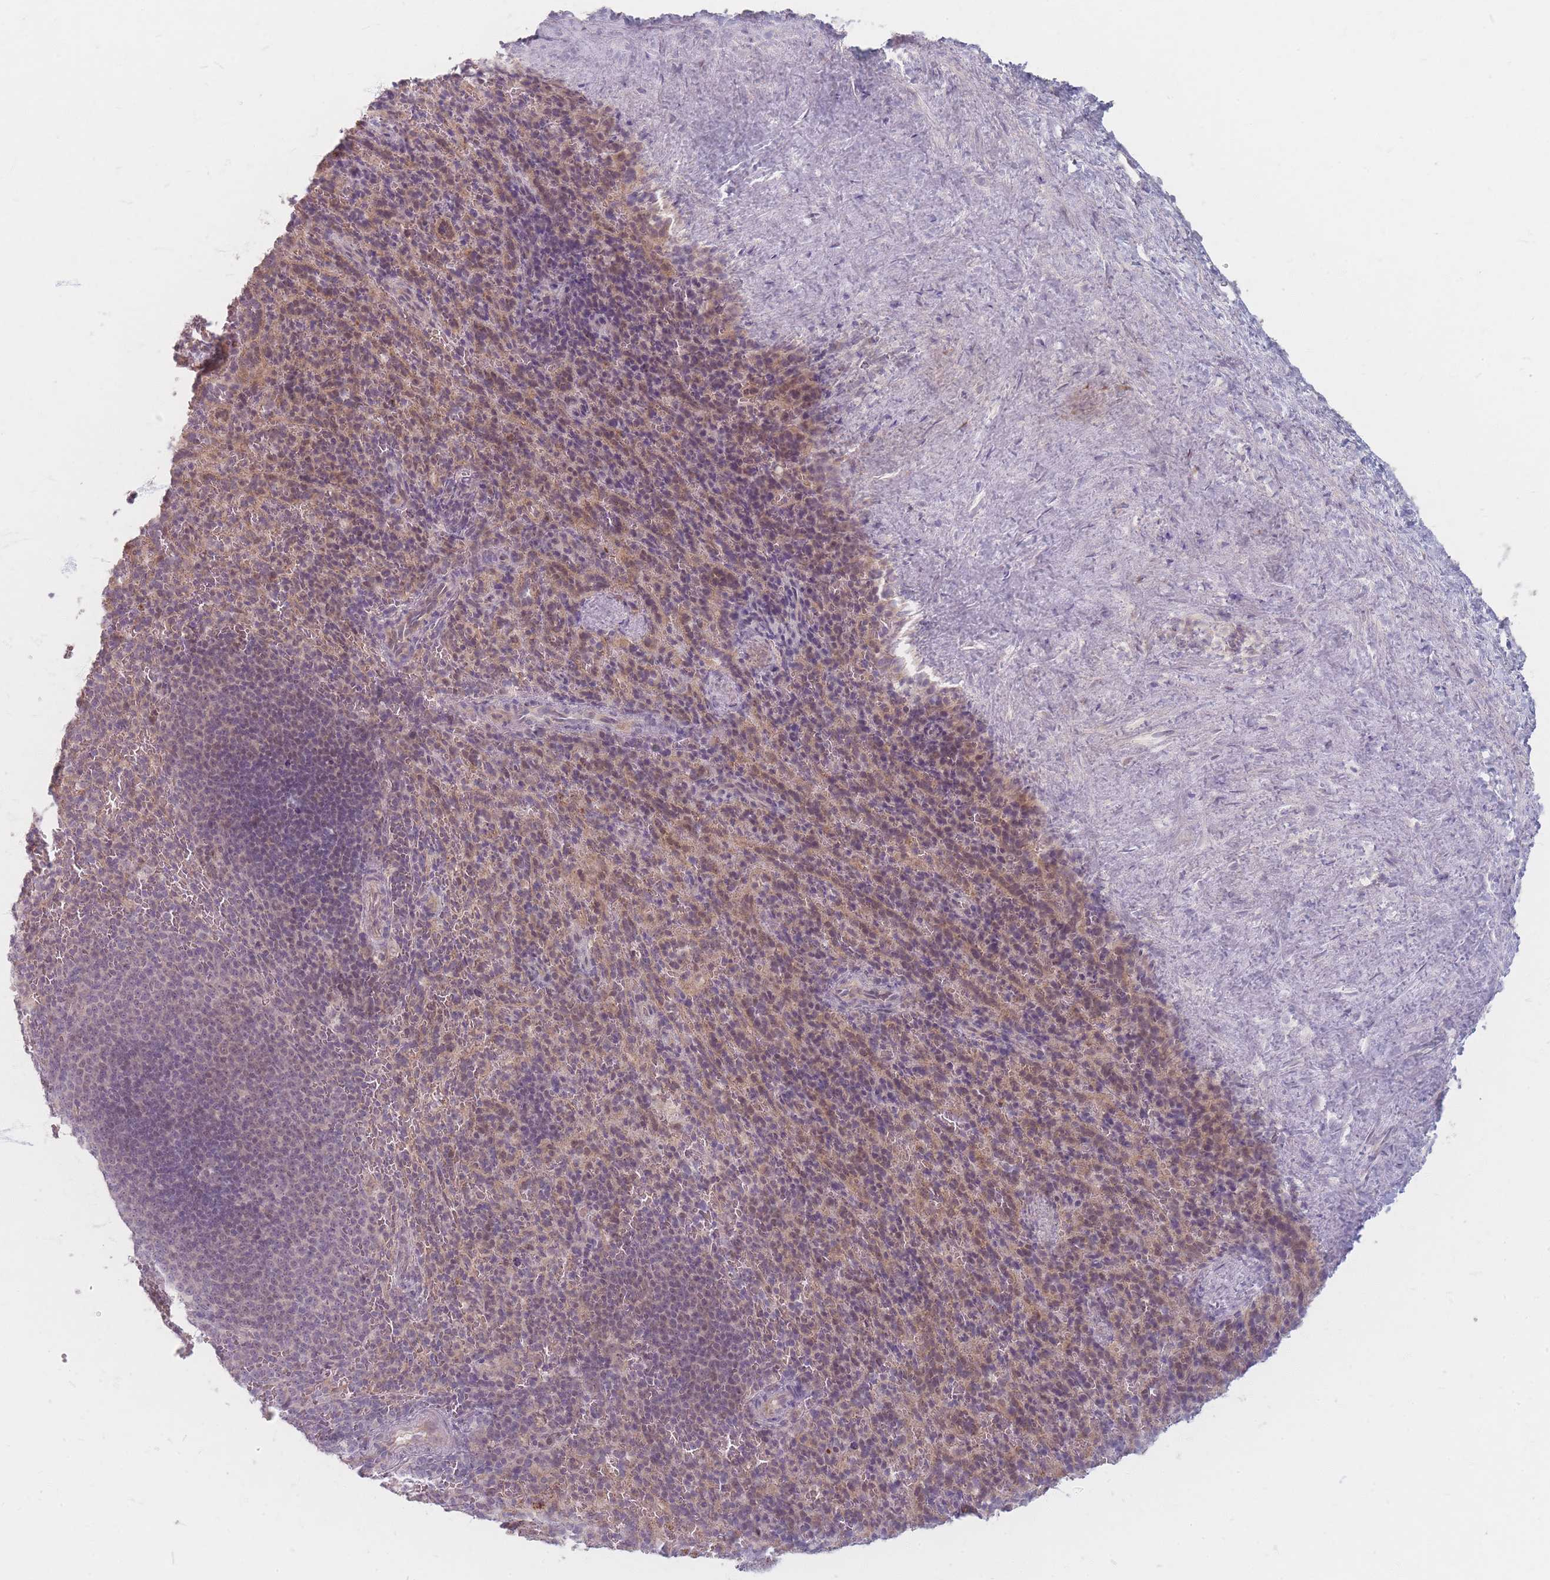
{"staining": {"intensity": "weak", "quantity": "<25%", "location": "cytoplasmic/membranous"}, "tissue": "spleen", "cell_type": "Cells in red pulp", "image_type": "normal", "snomed": [{"axis": "morphology", "description": "Normal tissue, NOS"}, {"axis": "topography", "description": "Spleen"}], "caption": "The micrograph exhibits no significant positivity in cells in red pulp of spleen.", "gene": "GABRA6", "patient": {"sex": "female", "age": 21}}